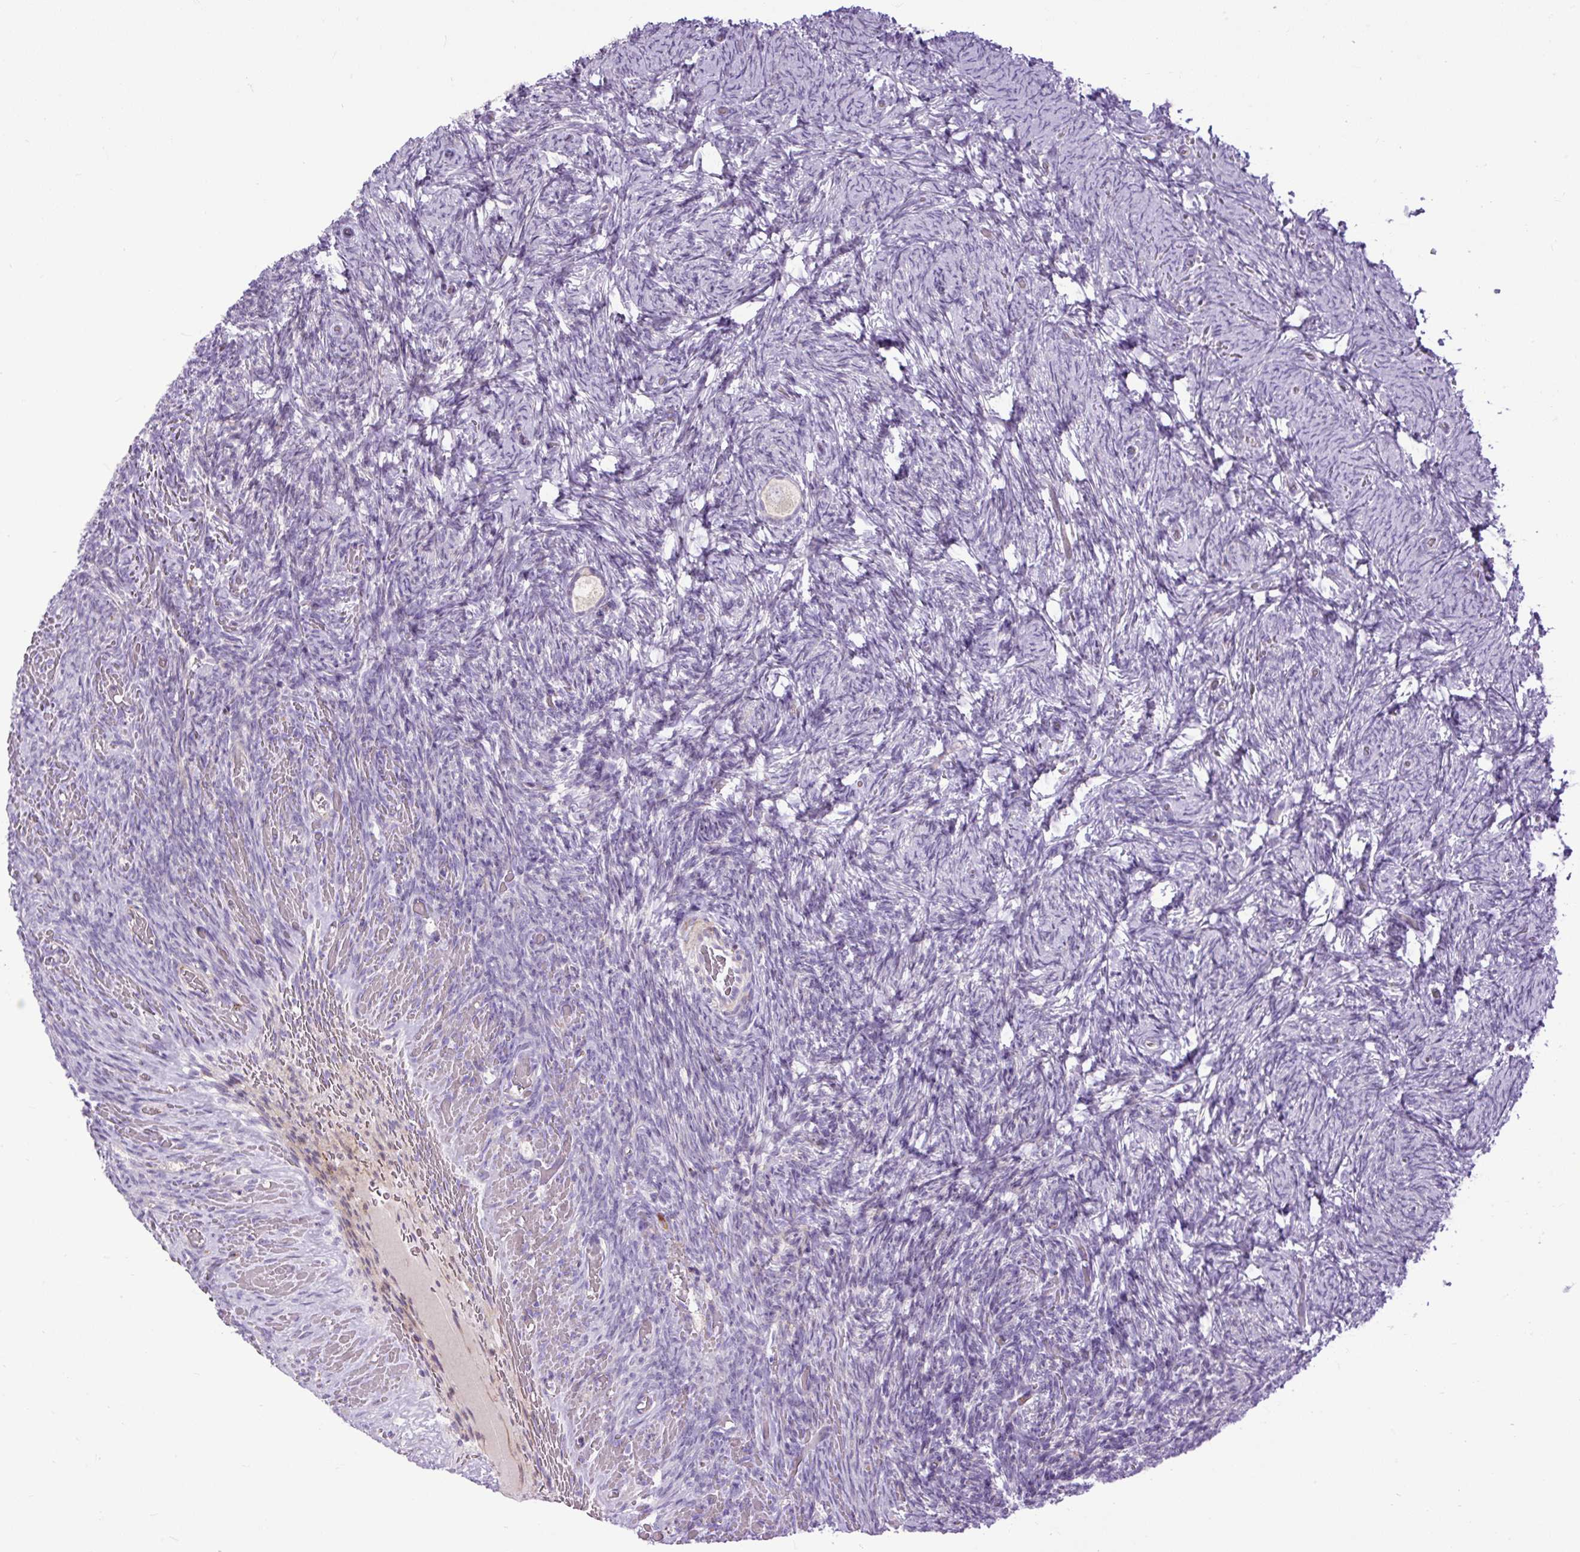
{"staining": {"intensity": "negative", "quantity": "none", "location": "none"}, "tissue": "ovary", "cell_type": "Follicle cells", "image_type": "normal", "snomed": [{"axis": "morphology", "description": "Normal tissue, NOS"}, {"axis": "topography", "description": "Ovary"}], "caption": "Follicle cells show no significant positivity in unremarkable ovary.", "gene": "ZNF197", "patient": {"sex": "female", "age": 34}}